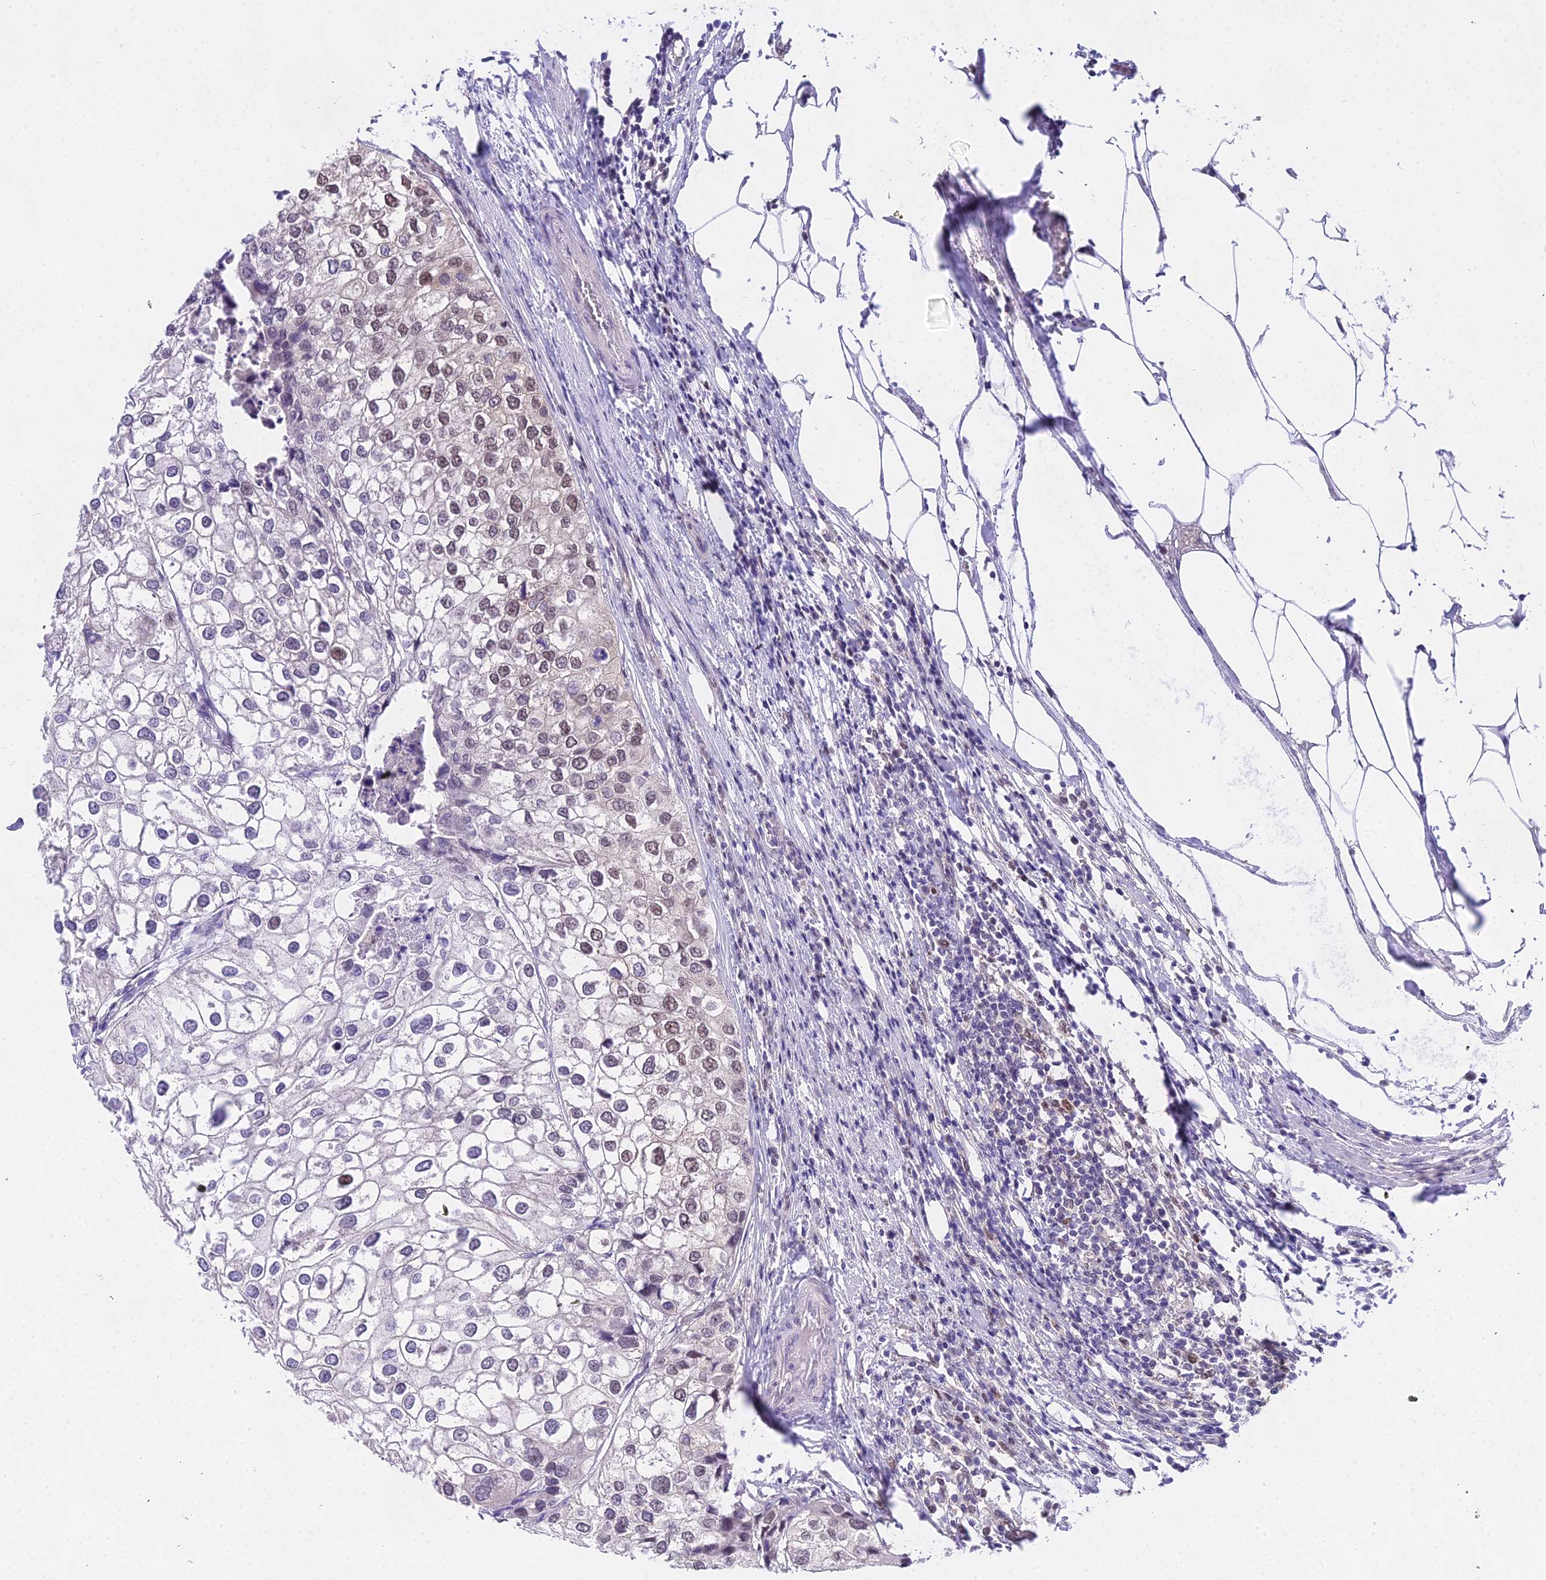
{"staining": {"intensity": "moderate", "quantity": "25%-75%", "location": "nuclear"}, "tissue": "urothelial cancer", "cell_type": "Tumor cells", "image_type": "cancer", "snomed": [{"axis": "morphology", "description": "Urothelial carcinoma, High grade"}, {"axis": "topography", "description": "Urinary bladder"}], "caption": "Human high-grade urothelial carcinoma stained for a protein (brown) reveals moderate nuclear positive expression in about 25%-75% of tumor cells.", "gene": "MAT2A", "patient": {"sex": "male", "age": 64}}